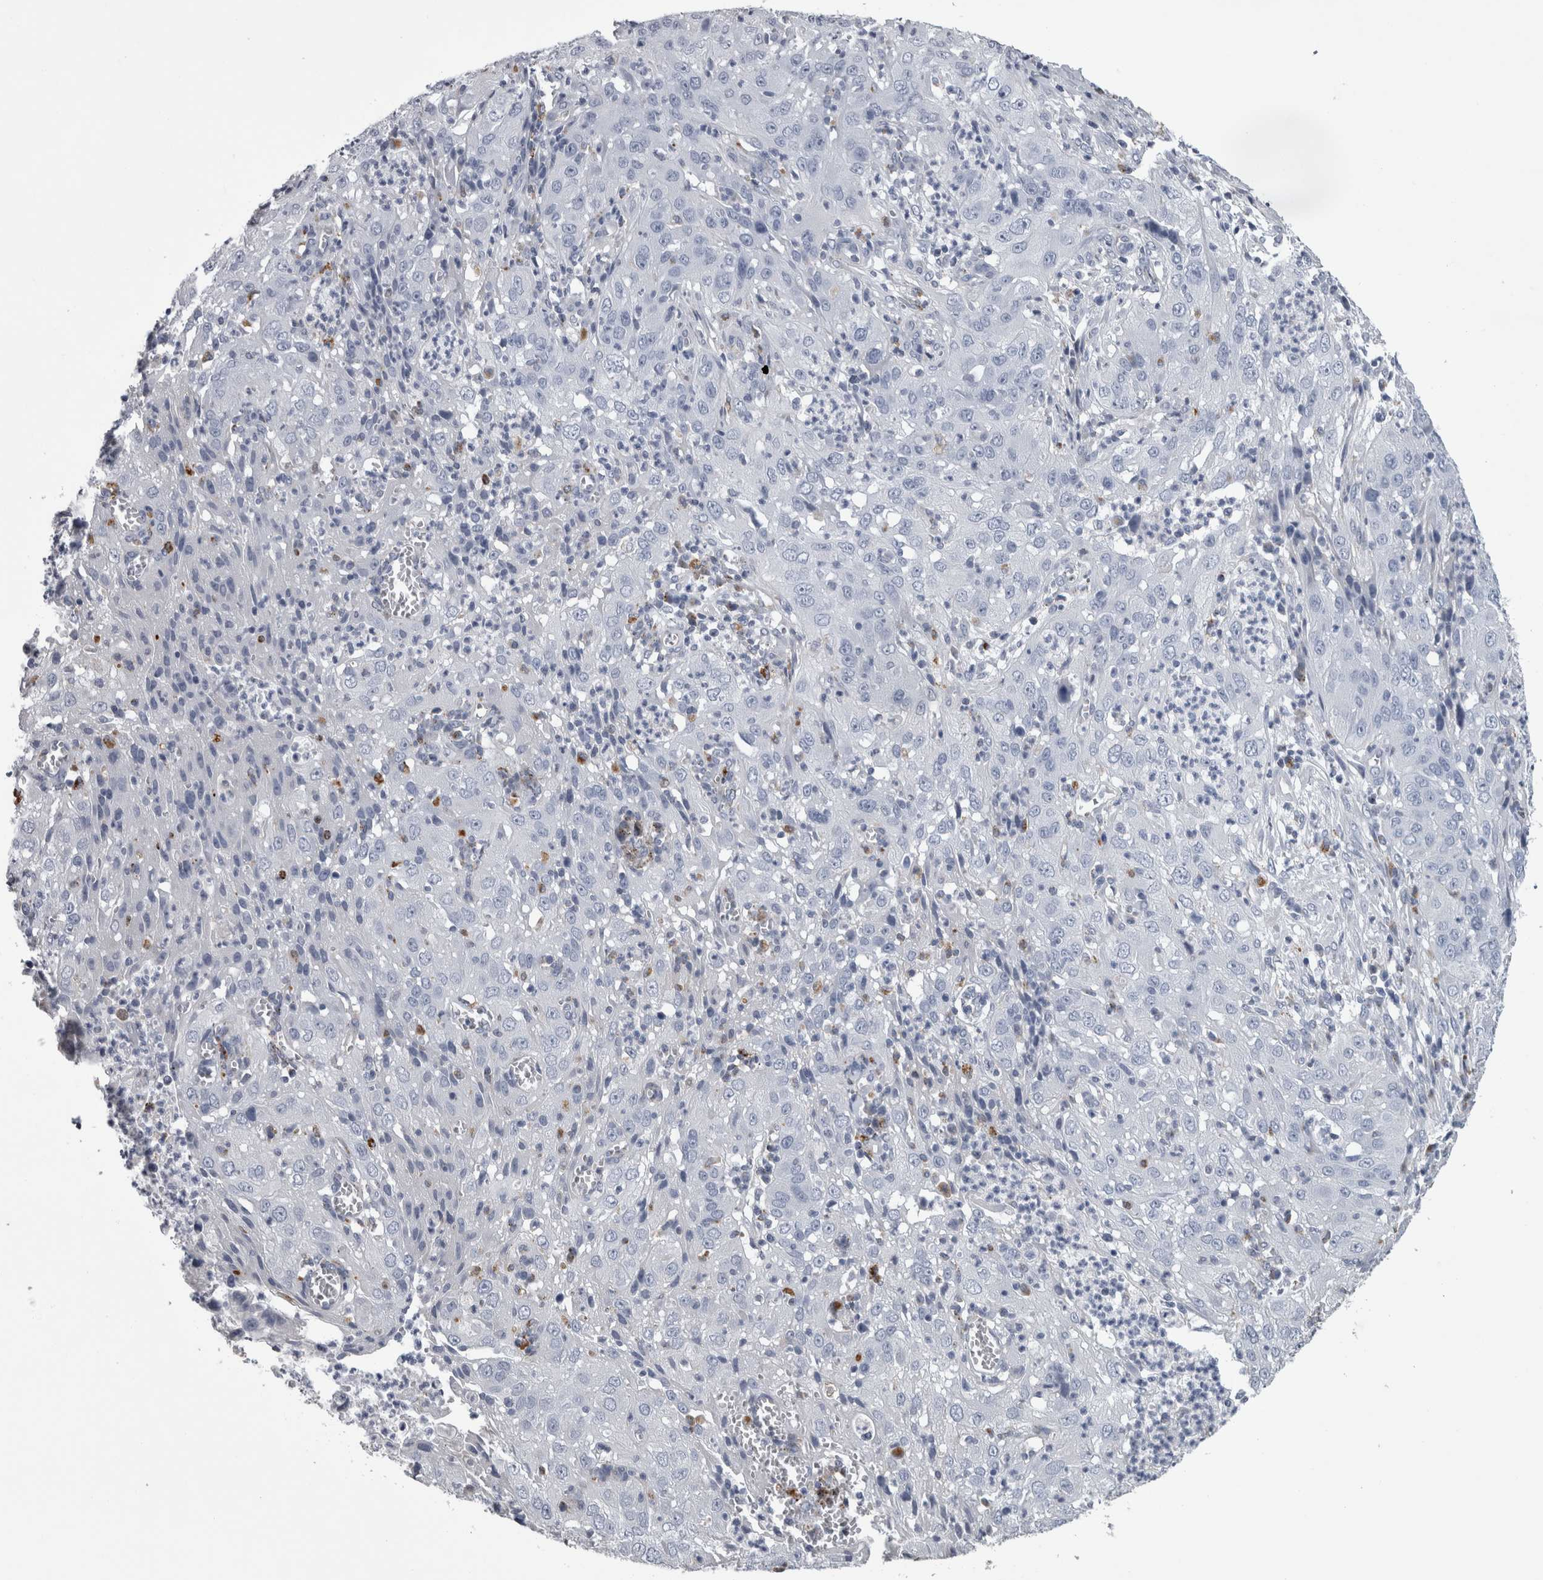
{"staining": {"intensity": "negative", "quantity": "none", "location": "none"}, "tissue": "cervical cancer", "cell_type": "Tumor cells", "image_type": "cancer", "snomed": [{"axis": "morphology", "description": "Squamous cell carcinoma, NOS"}, {"axis": "topography", "description": "Cervix"}], "caption": "Human squamous cell carcinoma (cervical) stained for a protein using IHC displays no staining in tumor cells.", "gene": "DPP7", "patient": {"sex": "female", "age": 32}}